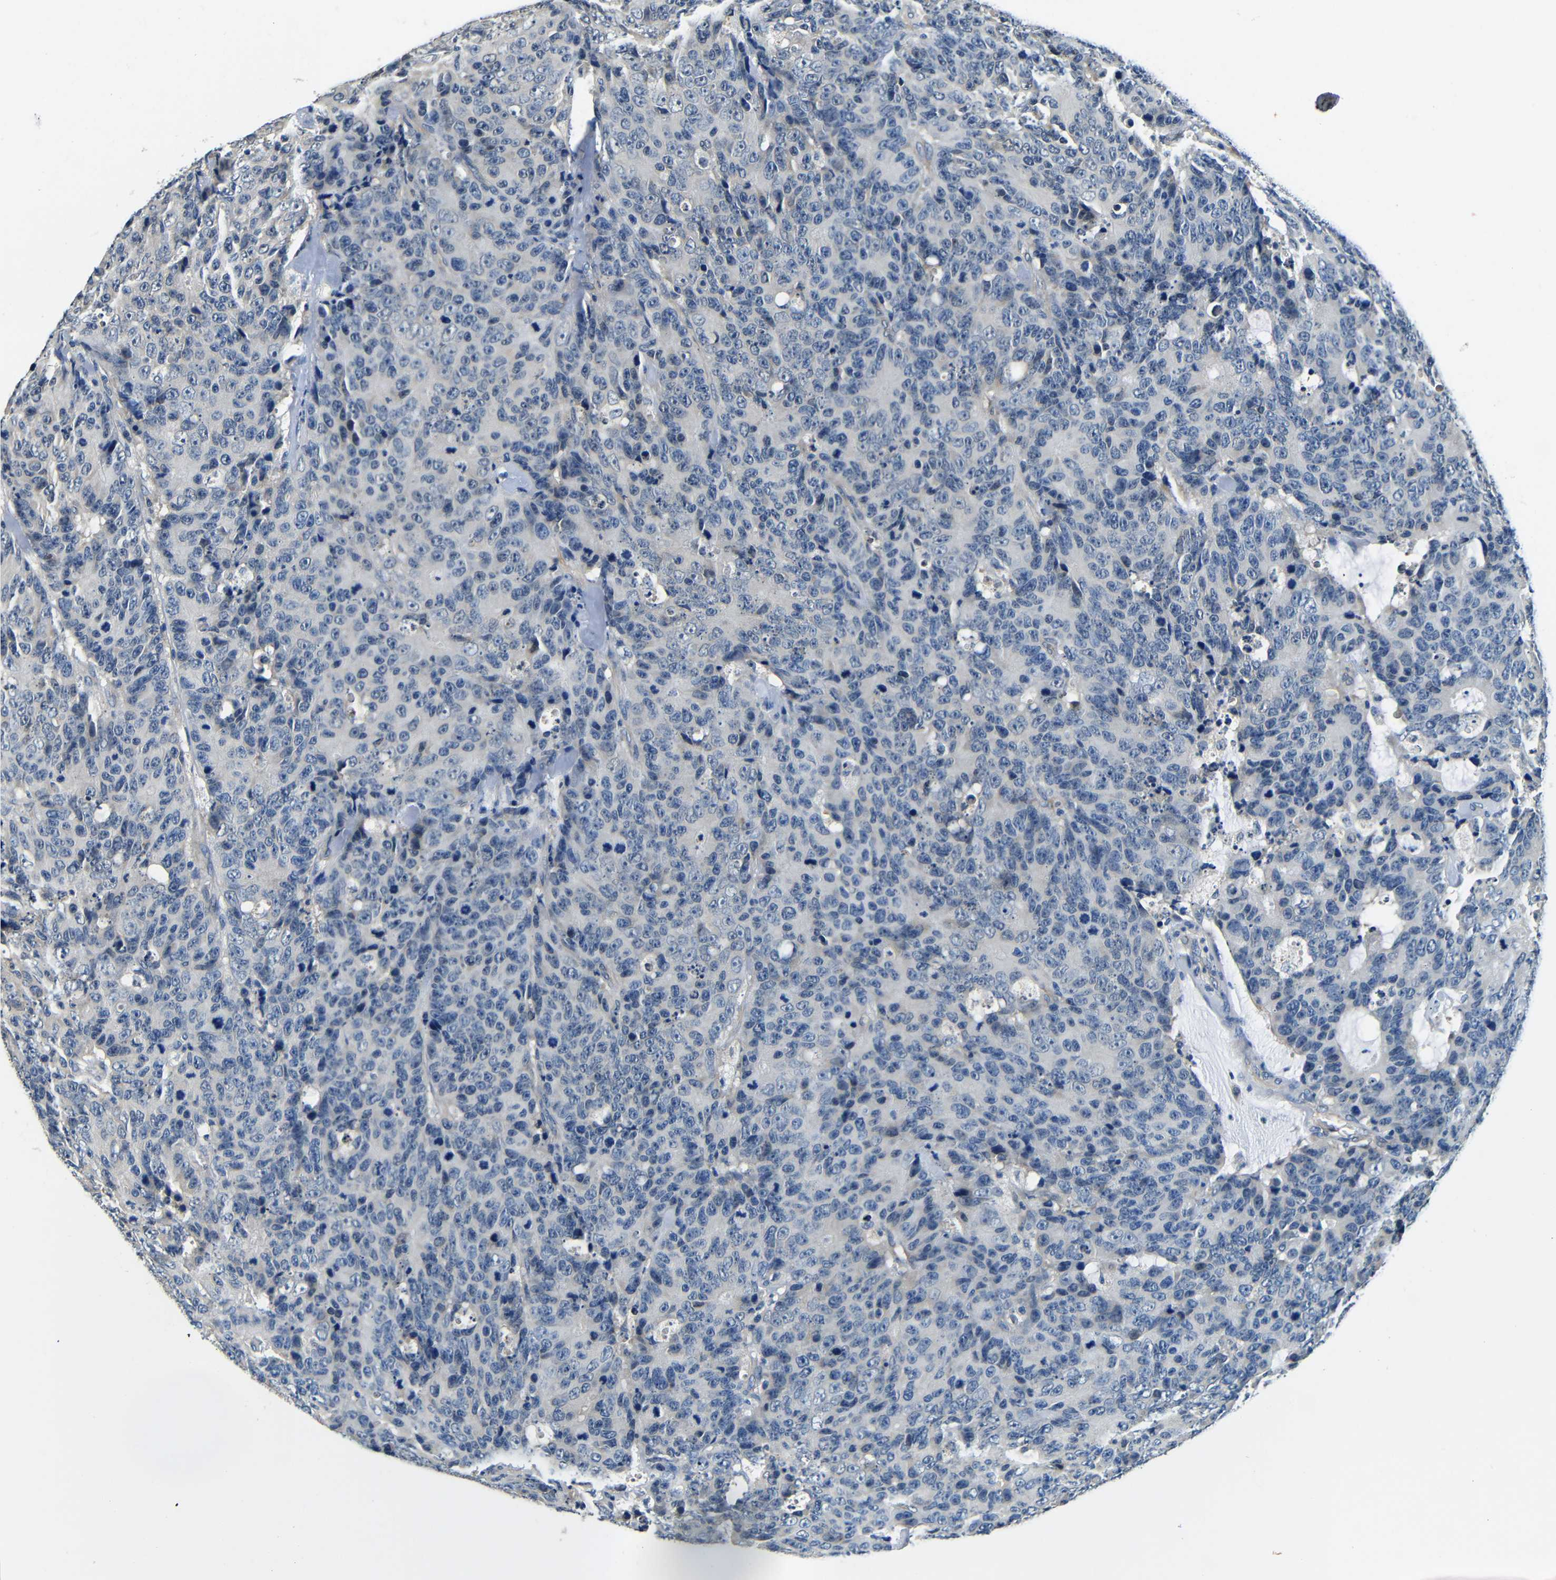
{"staining": {"intensity": "negative", "quantity": "none", "location": "none"}, "tissue": "colorectal cancer", "cell_type": "Tumor cells", "image_type": "cancer", "snomed": [{"axis": "morphology", "description": "Adenocarcinoma, NOS"}, {"axis": "topography", "description": "Colon"}], "caption": "DAB immunohistochemical staining of human colorectal cancer shows no significant positivity in tumor cells.", "gene": "ADAP1", "patient": {"sex": "female", "age": 86}}